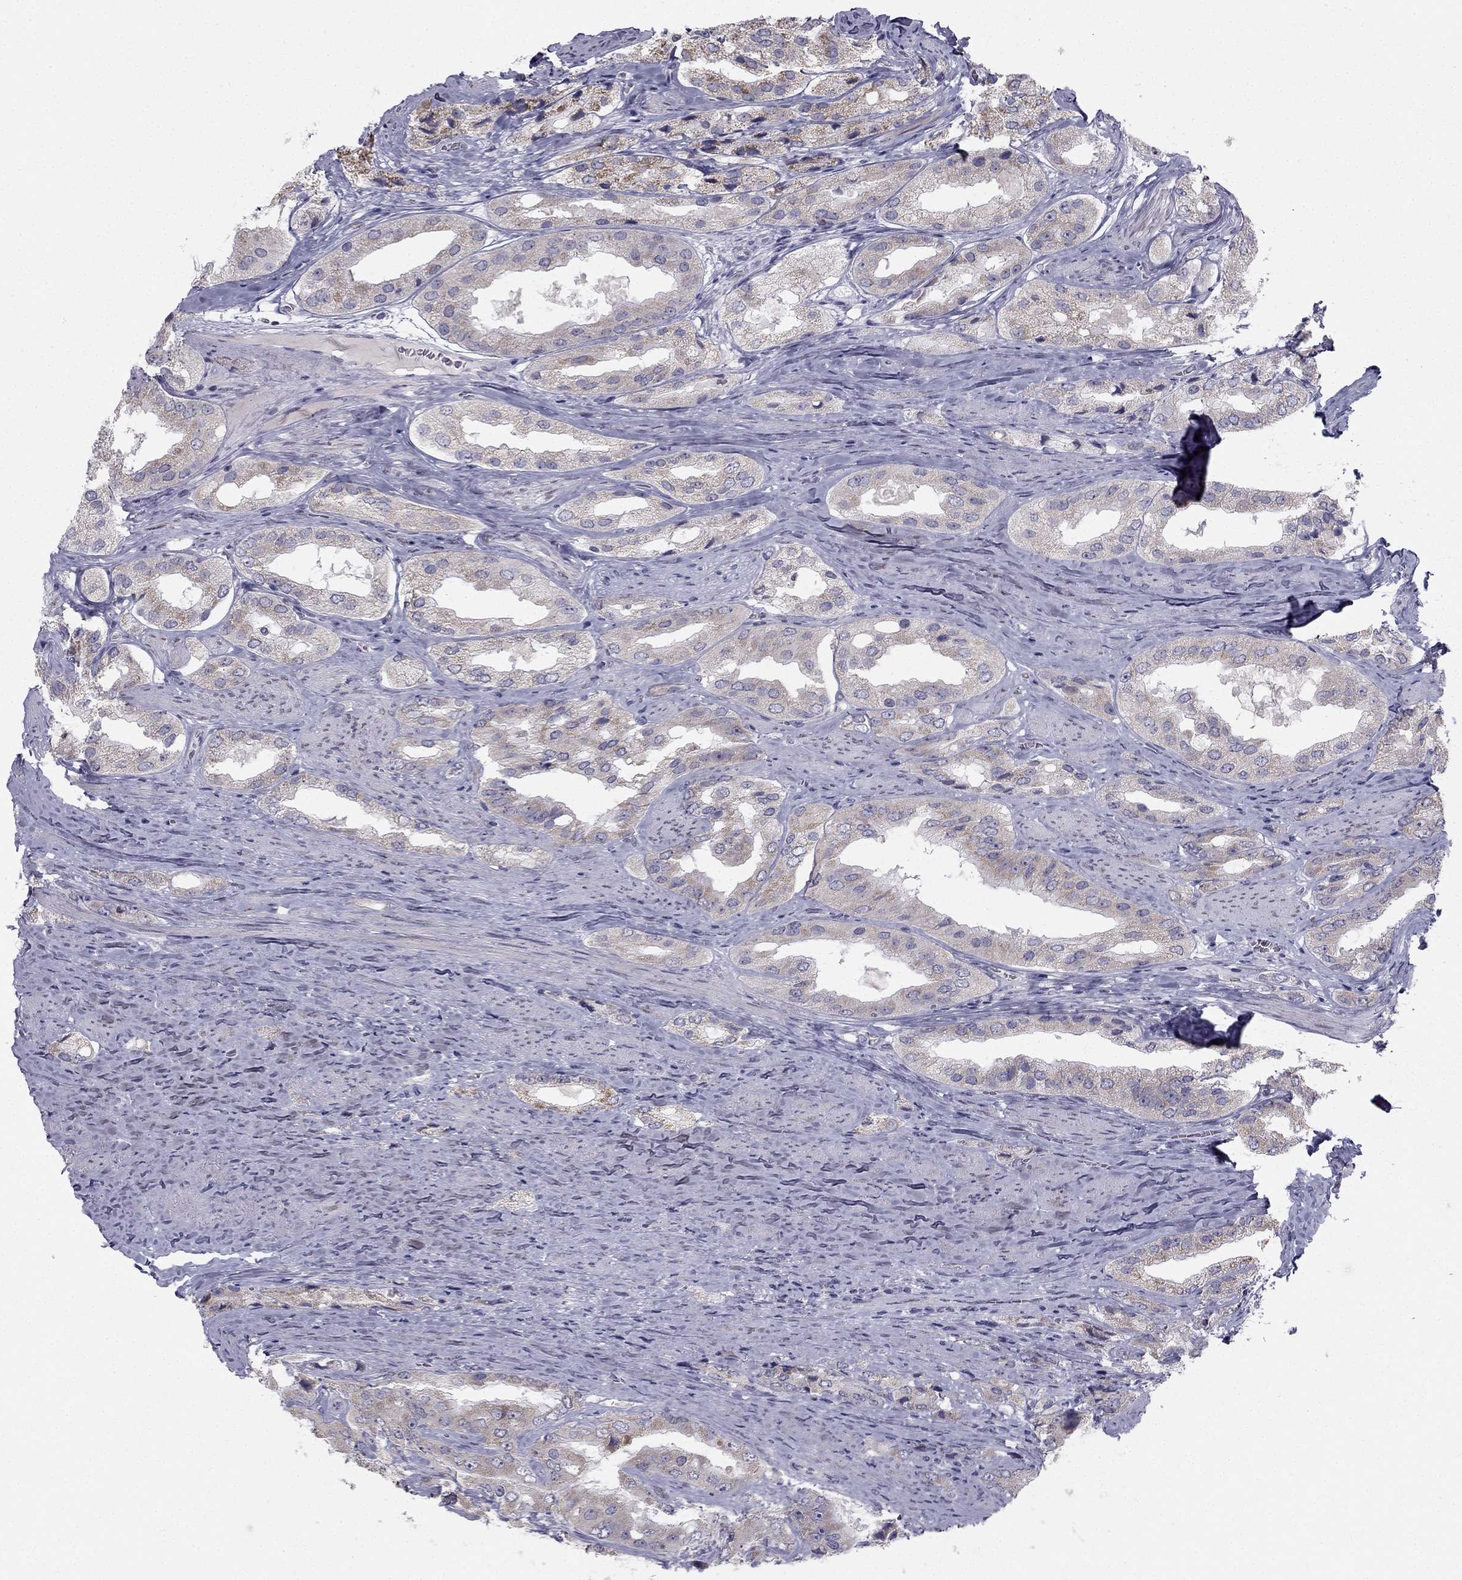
{"staining": {"intensity": "weak", "quantity": ">75%", "location": "cytoplasmic/membranous"}, "tissue": "prostate cancer", "cell_type": "Tumor cells", "image_type": "cancer", "snomed": [{"axis": "morphology", "description": "Adenocarcinoma, Low grade"}, {"axis": "topography", "description": "Prostate"}], "caption": "Low-grade adenocarcinoma (prostate) was stained to show a protein in brown. There is low levels of weak cytoplasmic/membranous positivity in about >75% of tumor cells.", "gene": "TRPS1", "patient": {"sex": "male", "age": 69}}